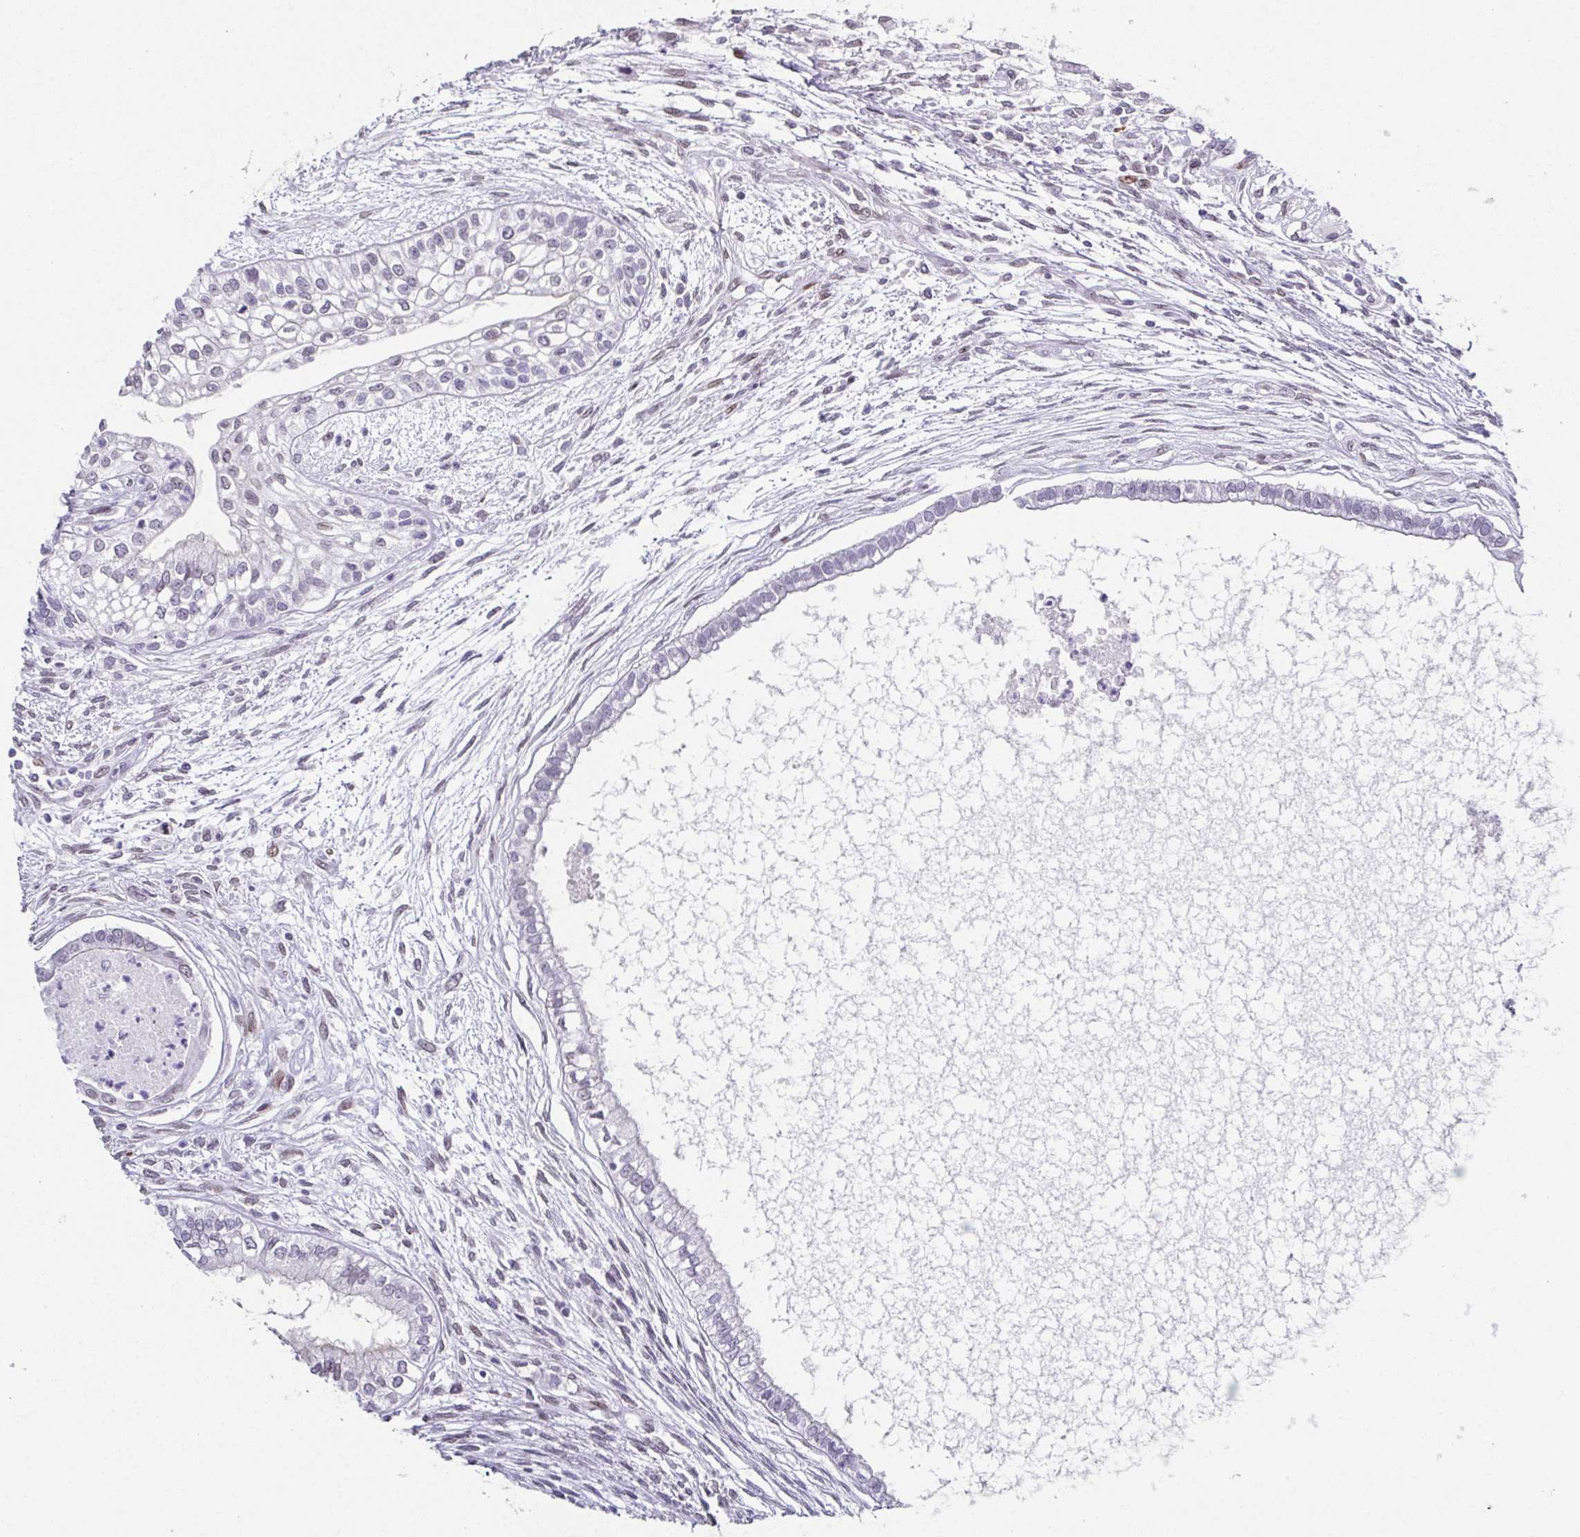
{"staining": {"intensity": "weak", "quantity": "<25%", "location": "cytoplasmic/membranous"}, "tissue": "testis cancer", "cell_type": "Tumor cells", "image_type": "cancer", "snomed": [{"axis": "morphology", "description": "Carcinoma, Embryonal, NOS"}, {"axis": "topography", "description": "Testis"}], "caption": "The micrograph demonstrates no significant positivity in tumor cells of embryonal carcinoma (testis).", "gene": "RB1", "patient": {"sex": "male", "age": 37}}